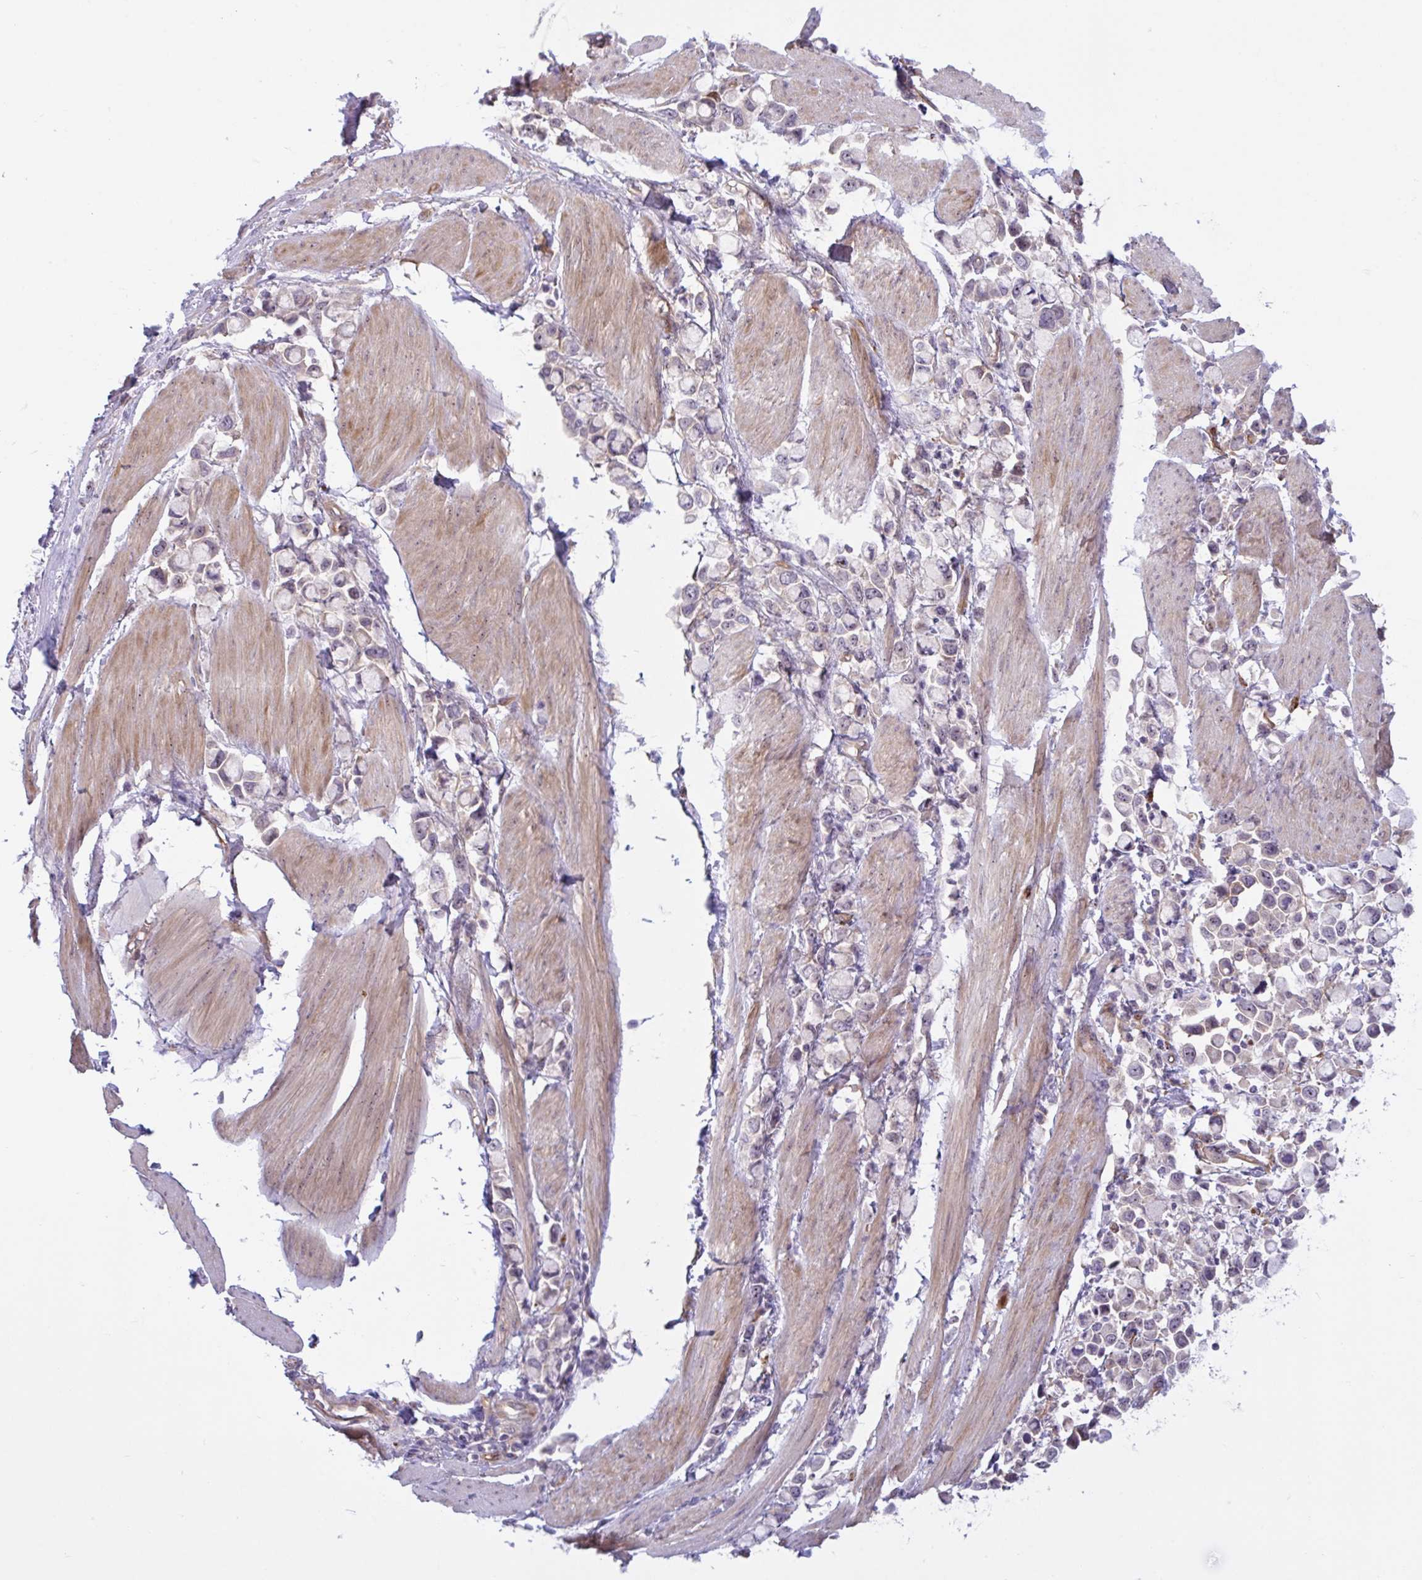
{"staining": {"intensity": "negative", "quantity": "none", "location": "none"}, "tissue": "stomach cancer", "cell_type": "Tumor cells", "image_type": "cancer", "snomed": [{"axis": "morphology", "description": "Adenocarcinoma, NOS"}, {"axis": "topography", "description": "Stomach"}], "caption": "High power microscopy histopathology image of an IHC histopathology image of stomach adenocarcinoma, revealing no significant positivity in tumor cells.", "gene": "PRRT4", "patient": {"sex": "female", "age": 81}}